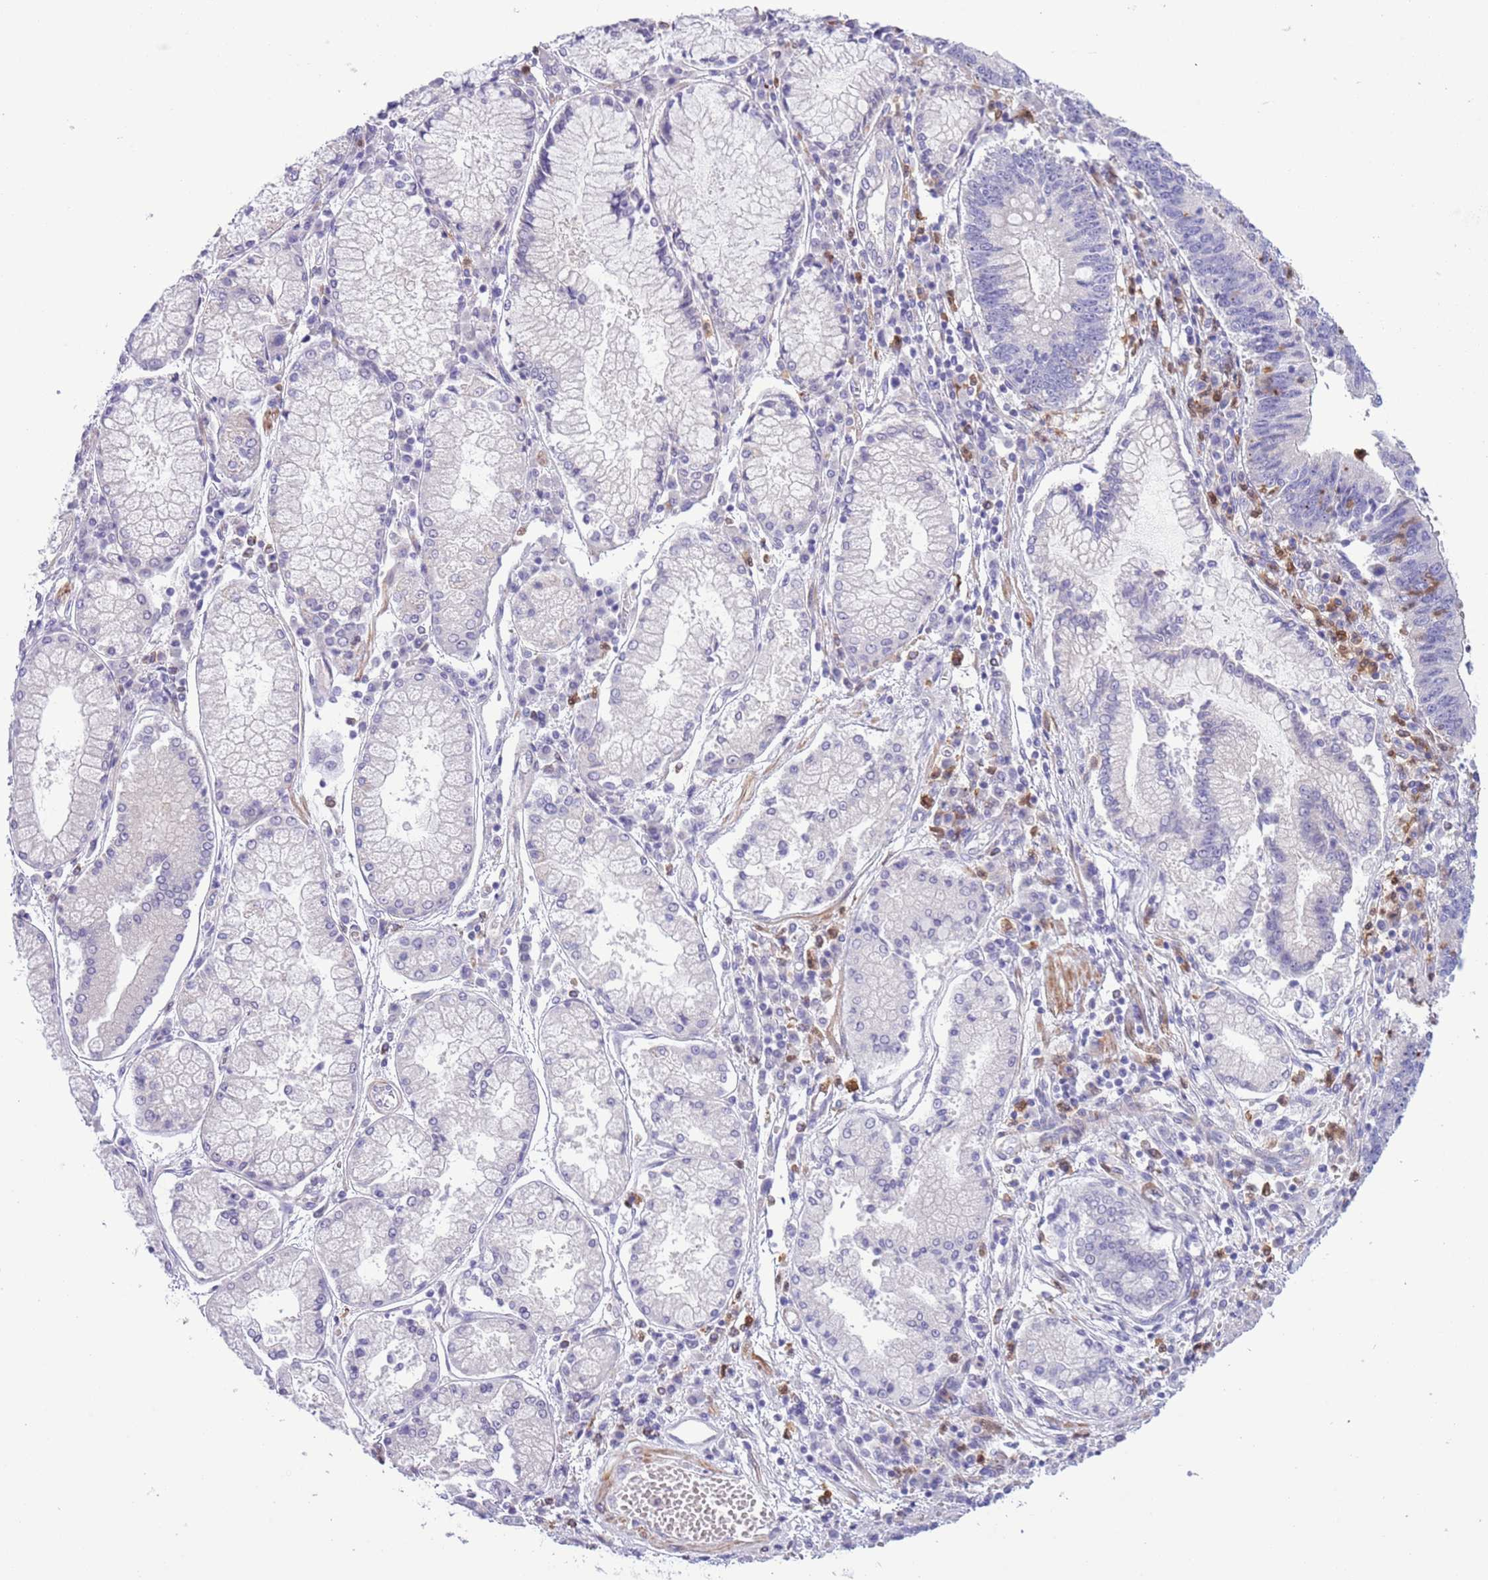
{"staining": {"intensity": "negative", "quantity": "none", "location": "none"}, "tissue": "stomach cancer", "cell_type": "Tumor cells", "image_type": "cancer", "snomed": [{"axis": "morphology", "description": "Adenocarcinoma, NOS"}, {"axis": "topography", "description": "Stomach"}], "caption": "IHC of adenocarcinoma (stomach) demonstrates no positivity in tumor cells. The staining was performed using DAB to visualize the protein expression in brown, while the nuclei were stained in blue with hematoxylin (Magnification: 20x).", "gene": "OR6M1", "patient": {"sex": "male", "age": 59}}